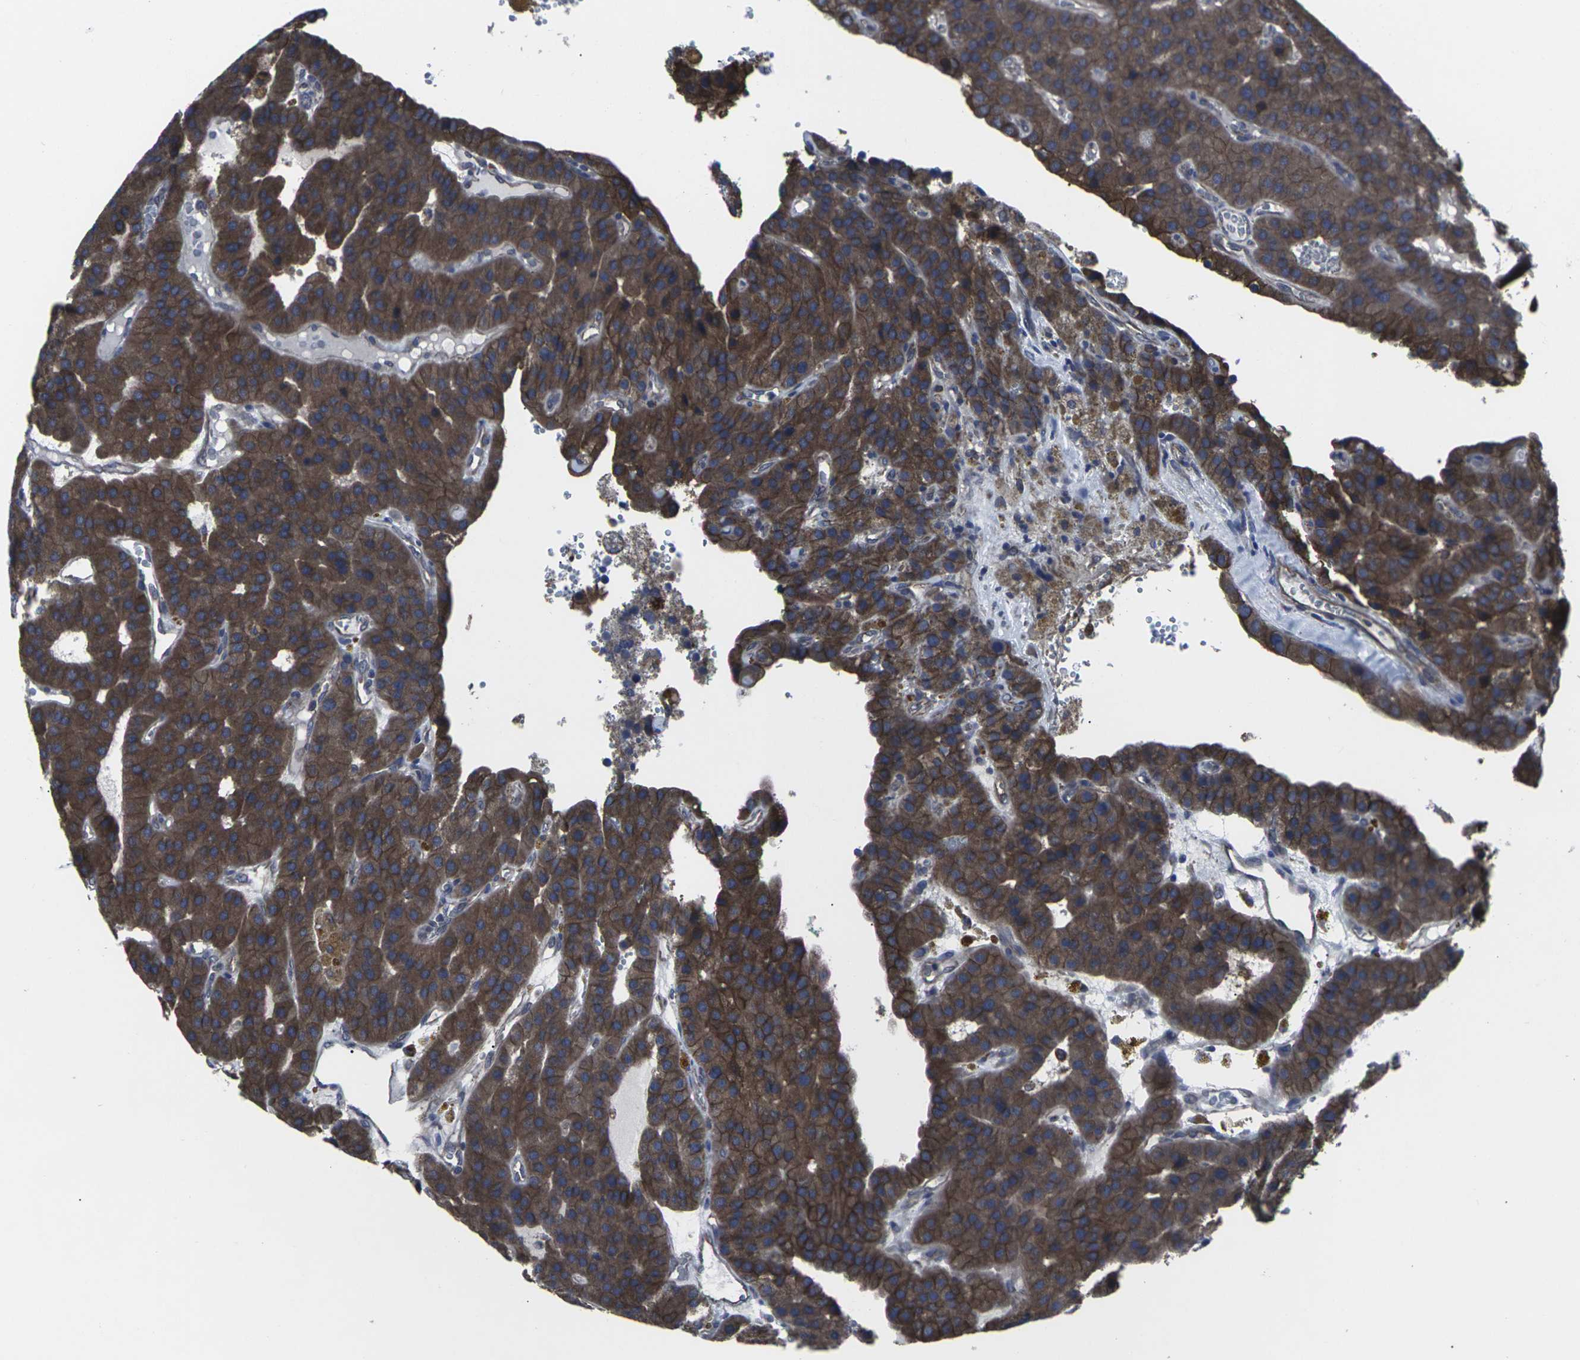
{"staining": {"intensity": "strong", "quantity": ">75%", "location": "cytoplasmic/membranous"}, "tissue": "parathyroid gland", "cell_type": "Glandular cells", "image_type": "normal", "snomed": [{"axis": "morphology", "description": "Normal tissue, NOS"}, {"axis": "morphology", "description": "Adenoma, NOS"}, {"axis": "topography", "description": "Parathyroid gland"}], "caption": "Immunohistochemistry (IHC) (DAB (3,3'-diaminobenzidine)) staining of unremarkable human parathyroid gland exhibits strong cytoplasmic/membranous protein positivity in approximately >75% of glandular cells. (Stains: DAB (3,3'-diaminobenzidine) in brown, nuclei in blue, Microscopy: brightfield microscopy at high magnification).", "gene": "MAPKAPK2", "patient": {"sex": "female", "age": 86}}